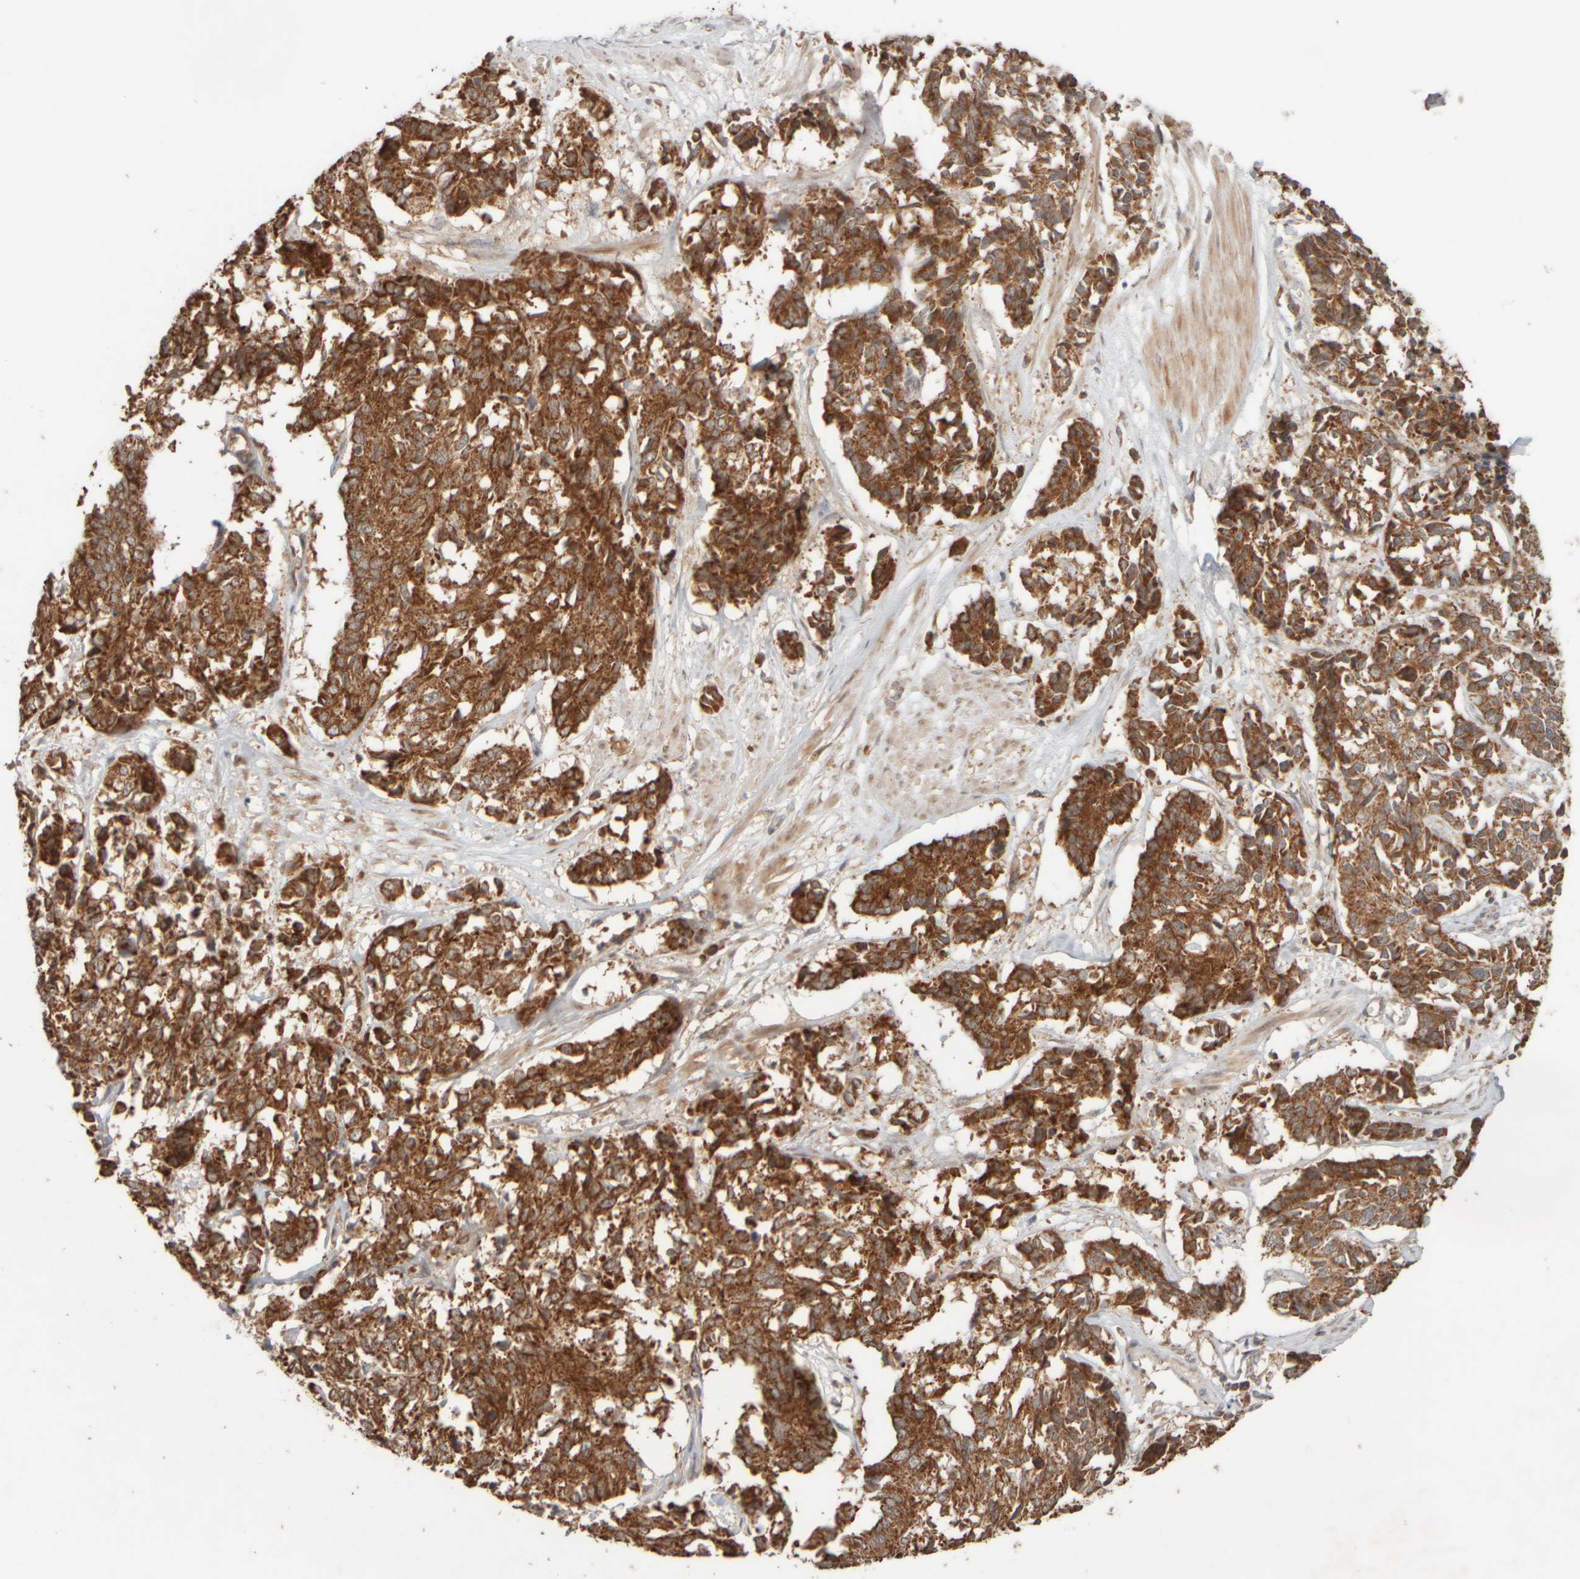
{"staining": {"intensity": "strong", "quantity": ">75%", "location": "cytoplasmic/membranous"}, "tissue": "cervical cancer", "cell_type": "Tumor cells", "image_type": "cancer", "snomed": [{"axis": "morphology", "description": "Squamous cell carcinoma, NOS"}, {"axis": "topography", "description": "Cervix"}], "caption": "Immunohistochemical staining of human cervical squamous cell carcinoma displays high levels of strong cytoplasmic/membranous positivity in approximately >75% of tumor cells.", "gene": "EIF2B3", "patient": {"sex": "female", "age": 35}}